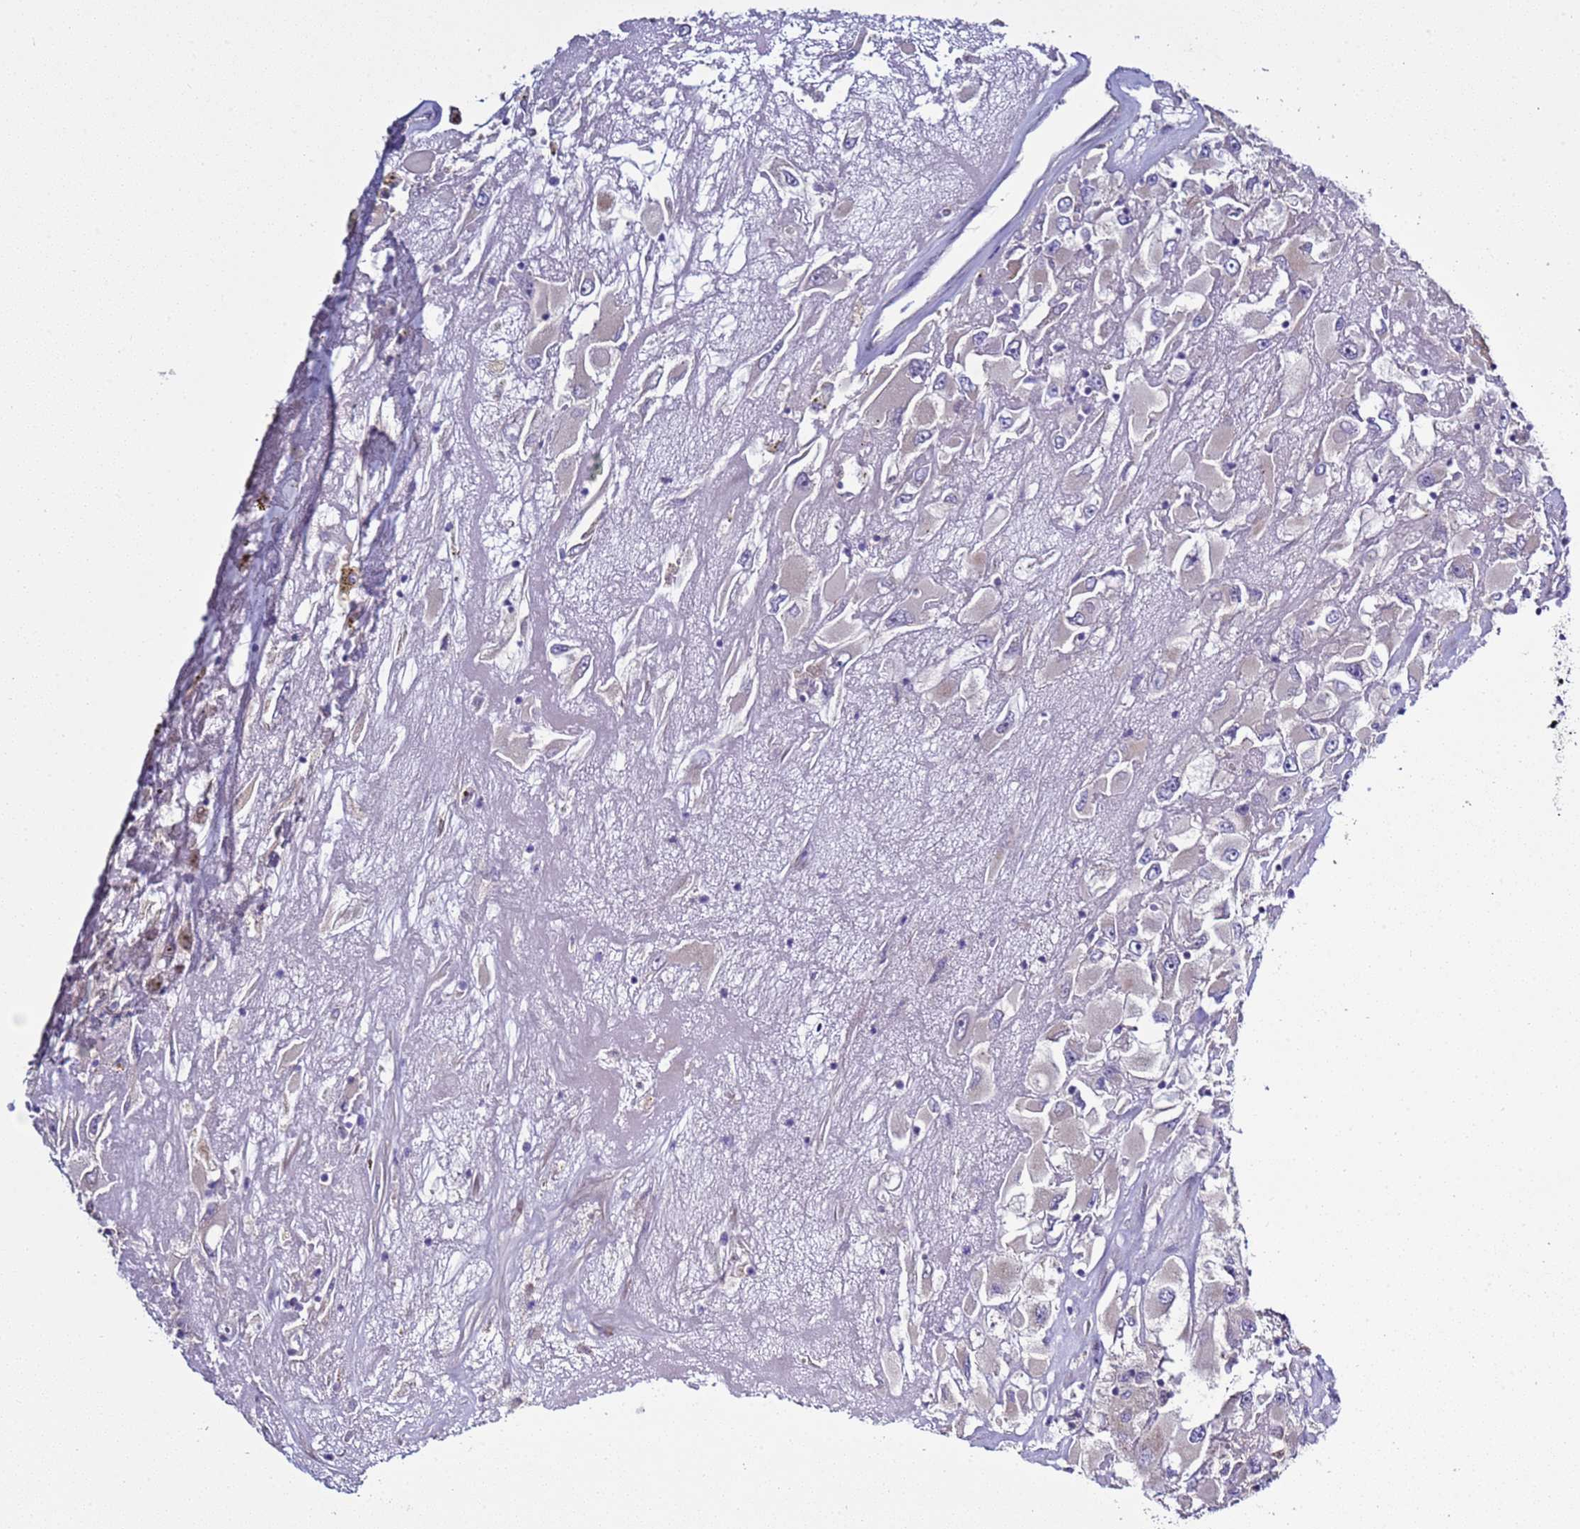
{"staining": {"intensity": "negative", "quantity": "none", "location": "none"}, "tissue": "renal cancer", "cell_type": "Tumor cells", "image_type": "cancer", "snomed": [{"axis": "morphology", "description": "Adenocarcinoma, NOS"}, {"axis": "topography", "description": "Kidney"}], "caption": "Renal adenocarcinoma stained for a protein using immunohistochemistry reveals no staining tumor cells.", "gene": "RABL2B", "patient": {"sex": "female", "age": 52}}